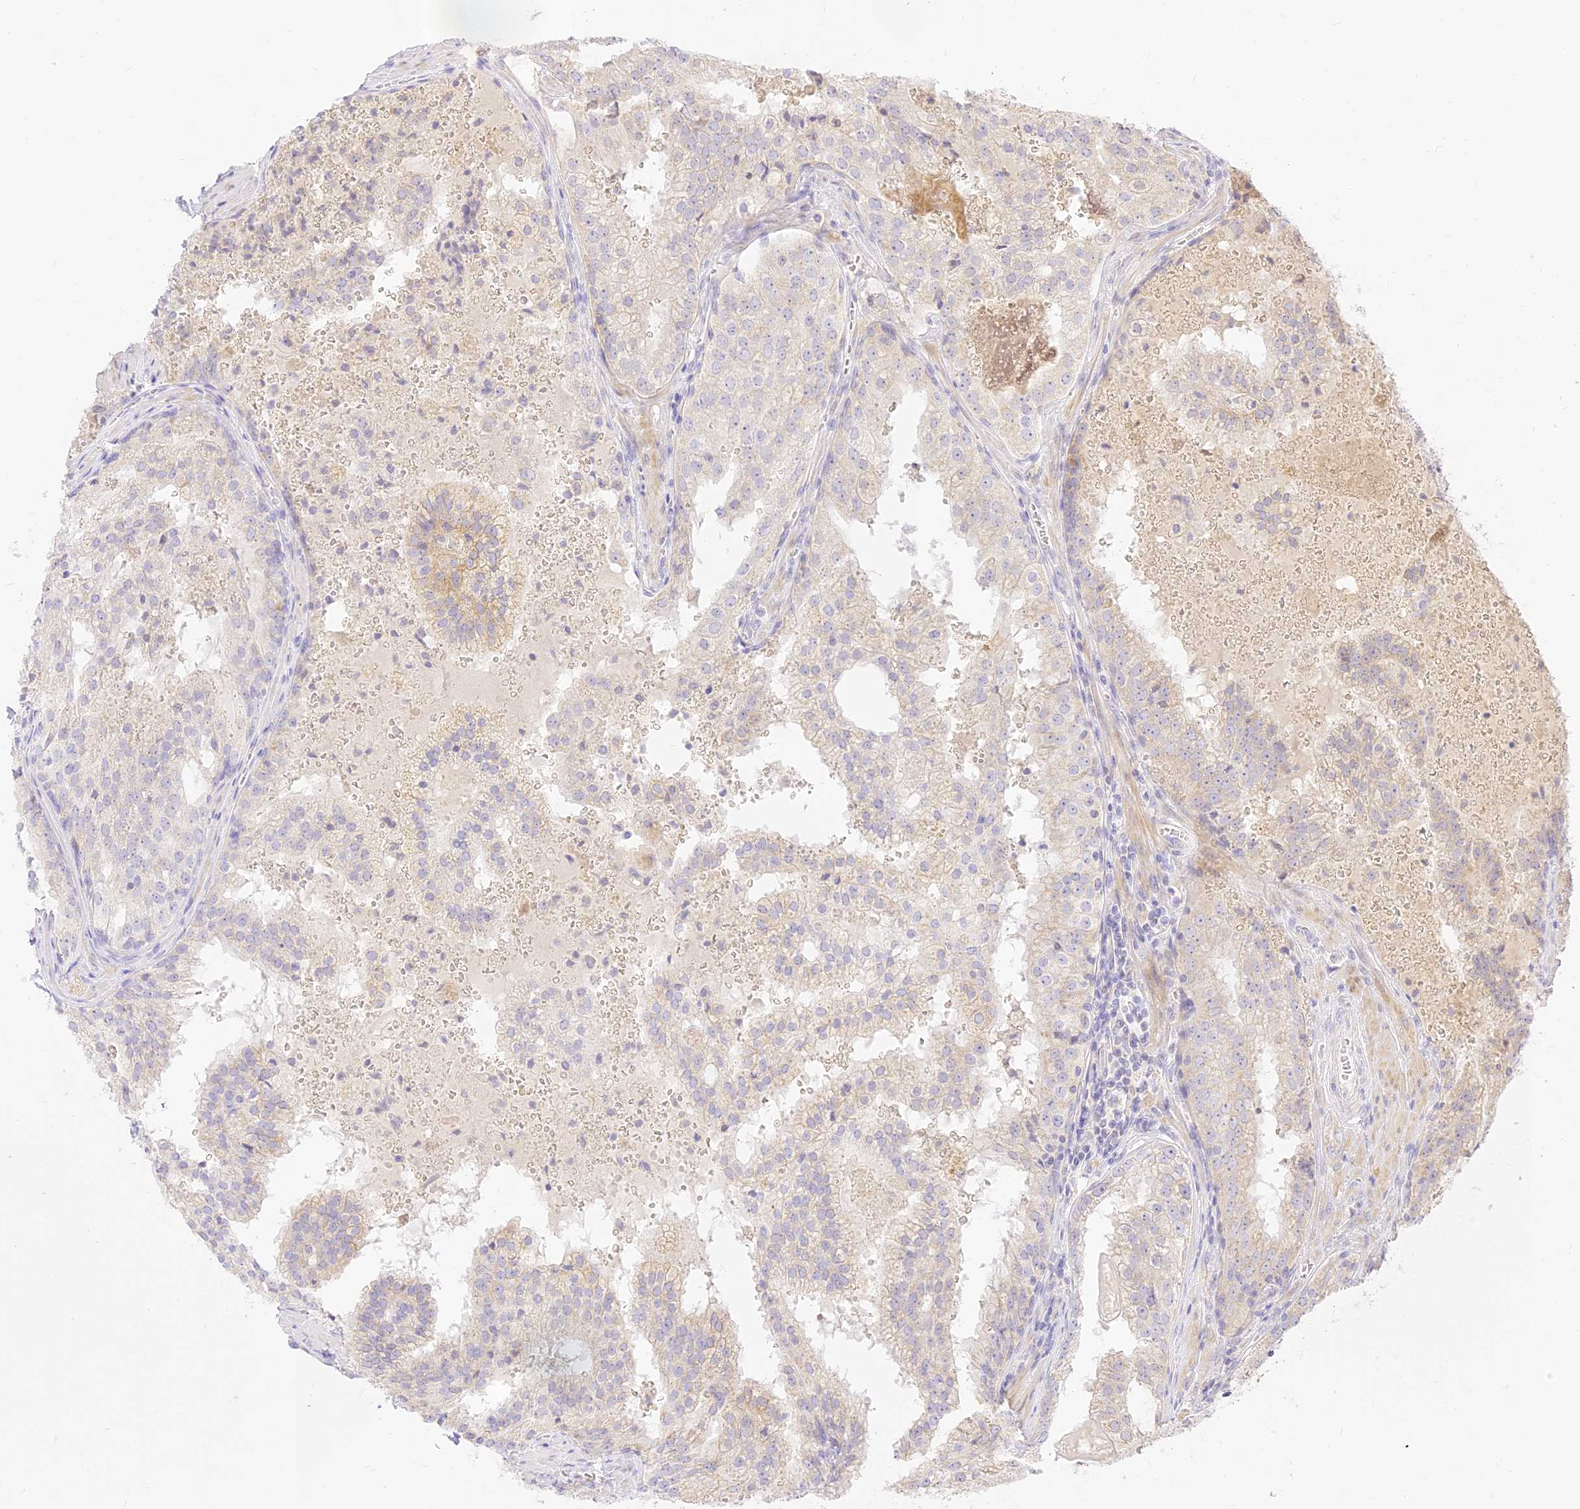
{"staining": {"intensity": "weak", "quantity": "<25%", "location": "cytoplasmic/membranous"}, "tissue": "prostate cancer", "cell_type": "Tumor cells", "image_type": "cancer", "snomed": [{"axis": "morphology", "description": "Adenocarcinoma, High grade"}, {"axis": "topography", "description": "Prostate"}], "caption": "IHC of human prostate cancer (adenocarcinoma (high-grade)) reveals no expression in tumor cells. (DAB (3,3'-diaminobenzidine) immunohistochemistry (IHC) visualized using brightfield microscopy, high magnification).", "gene": "LRRC15", "patient": {"sex": "male", "age": 68}}